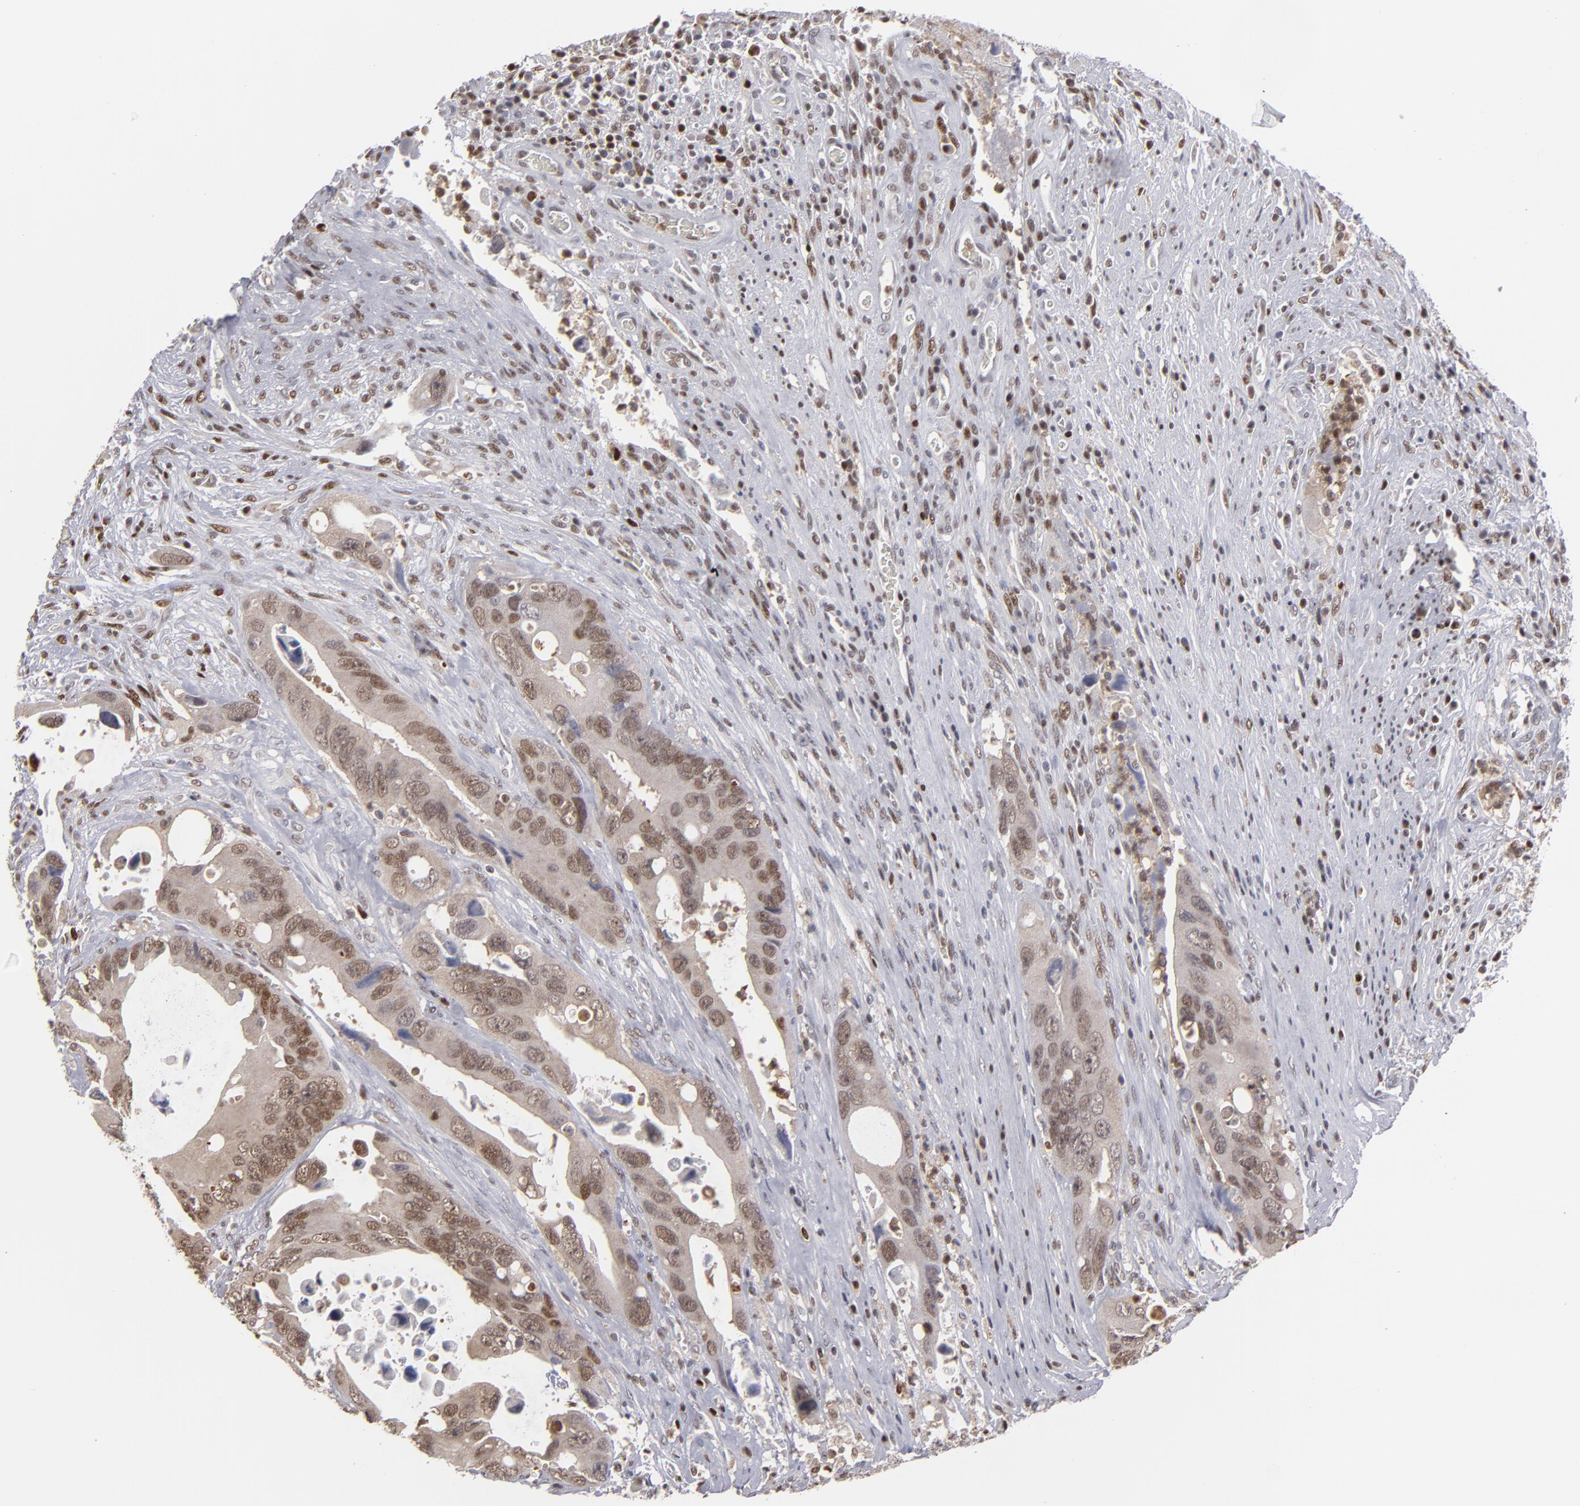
{"staining": {"intensity": "moderate", "quantity": ">75%", "location": "cytoplasmic/membranous,nuclear"}, "tissue": "colorectal cancer", "cell_type": "Tumor cells", "image_type": "cancer", "snomed": [{"axis": "morphology", "description": "Adenocarcinoma, NOS"}, {"axis": "topography", "description": "Rectum"}], "caption": "Protein staining displays moderate cytoplasmic/membranous and nuclear expression in about >75% of tumor cells in colorectal cancer (adenocarcinoma).", "gene": "GSR", "patient": {"sex": "male", "age": 70}}